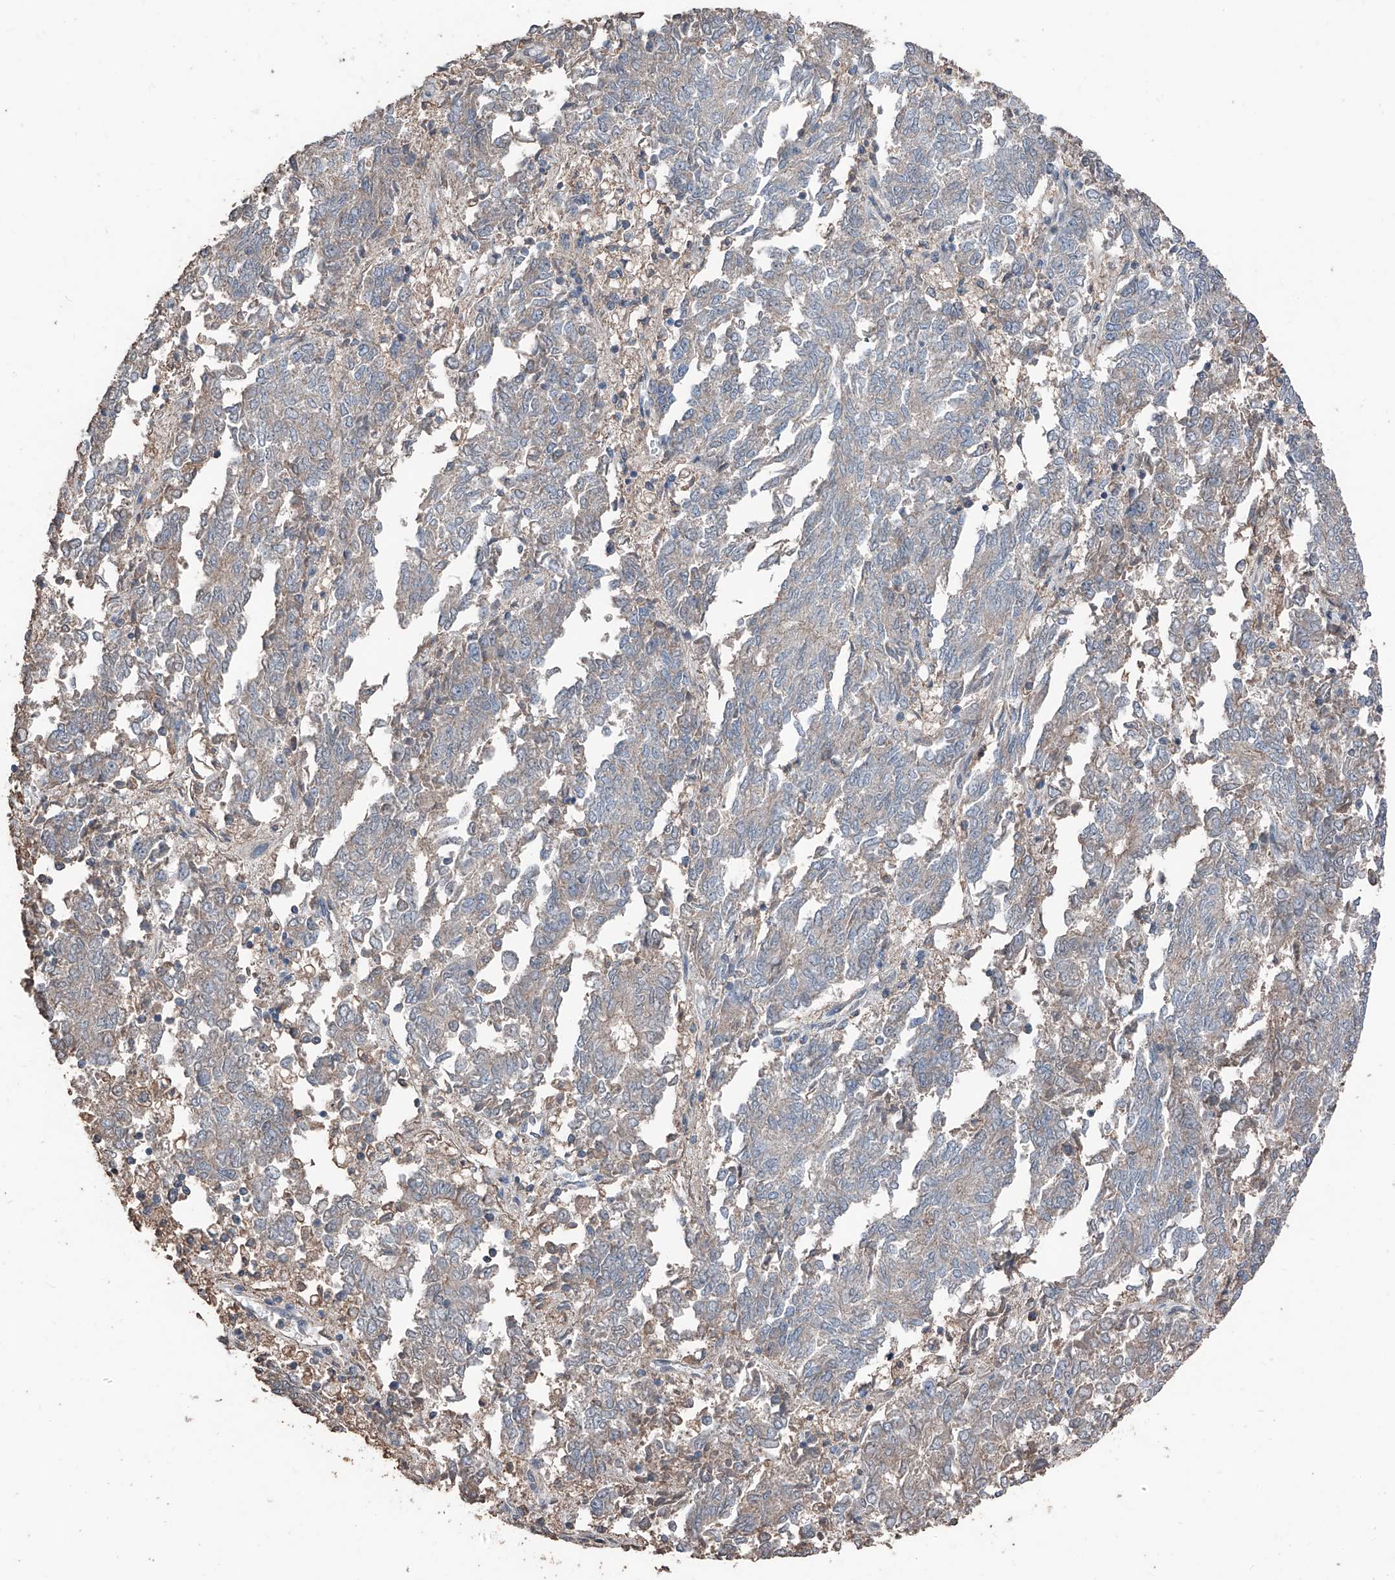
{"staining": {"intensity": "negative", "quantity": "none", "location": "none"}, "tissue": "endometrial cancer", "cell_type": "Tumor cells", "image_type": "cancer", "snomed": [{"axis": "morphology", "description": "Adenocarcinoma, NOS"}, {"axis": "topography", "description": "Endometrium"}], "caption": "IHC of endometrial adenocarcinoma reveals no expression in tumor cells.", "gene": "MAMLD1", "patient": {"sex": "female", "age": 80}}